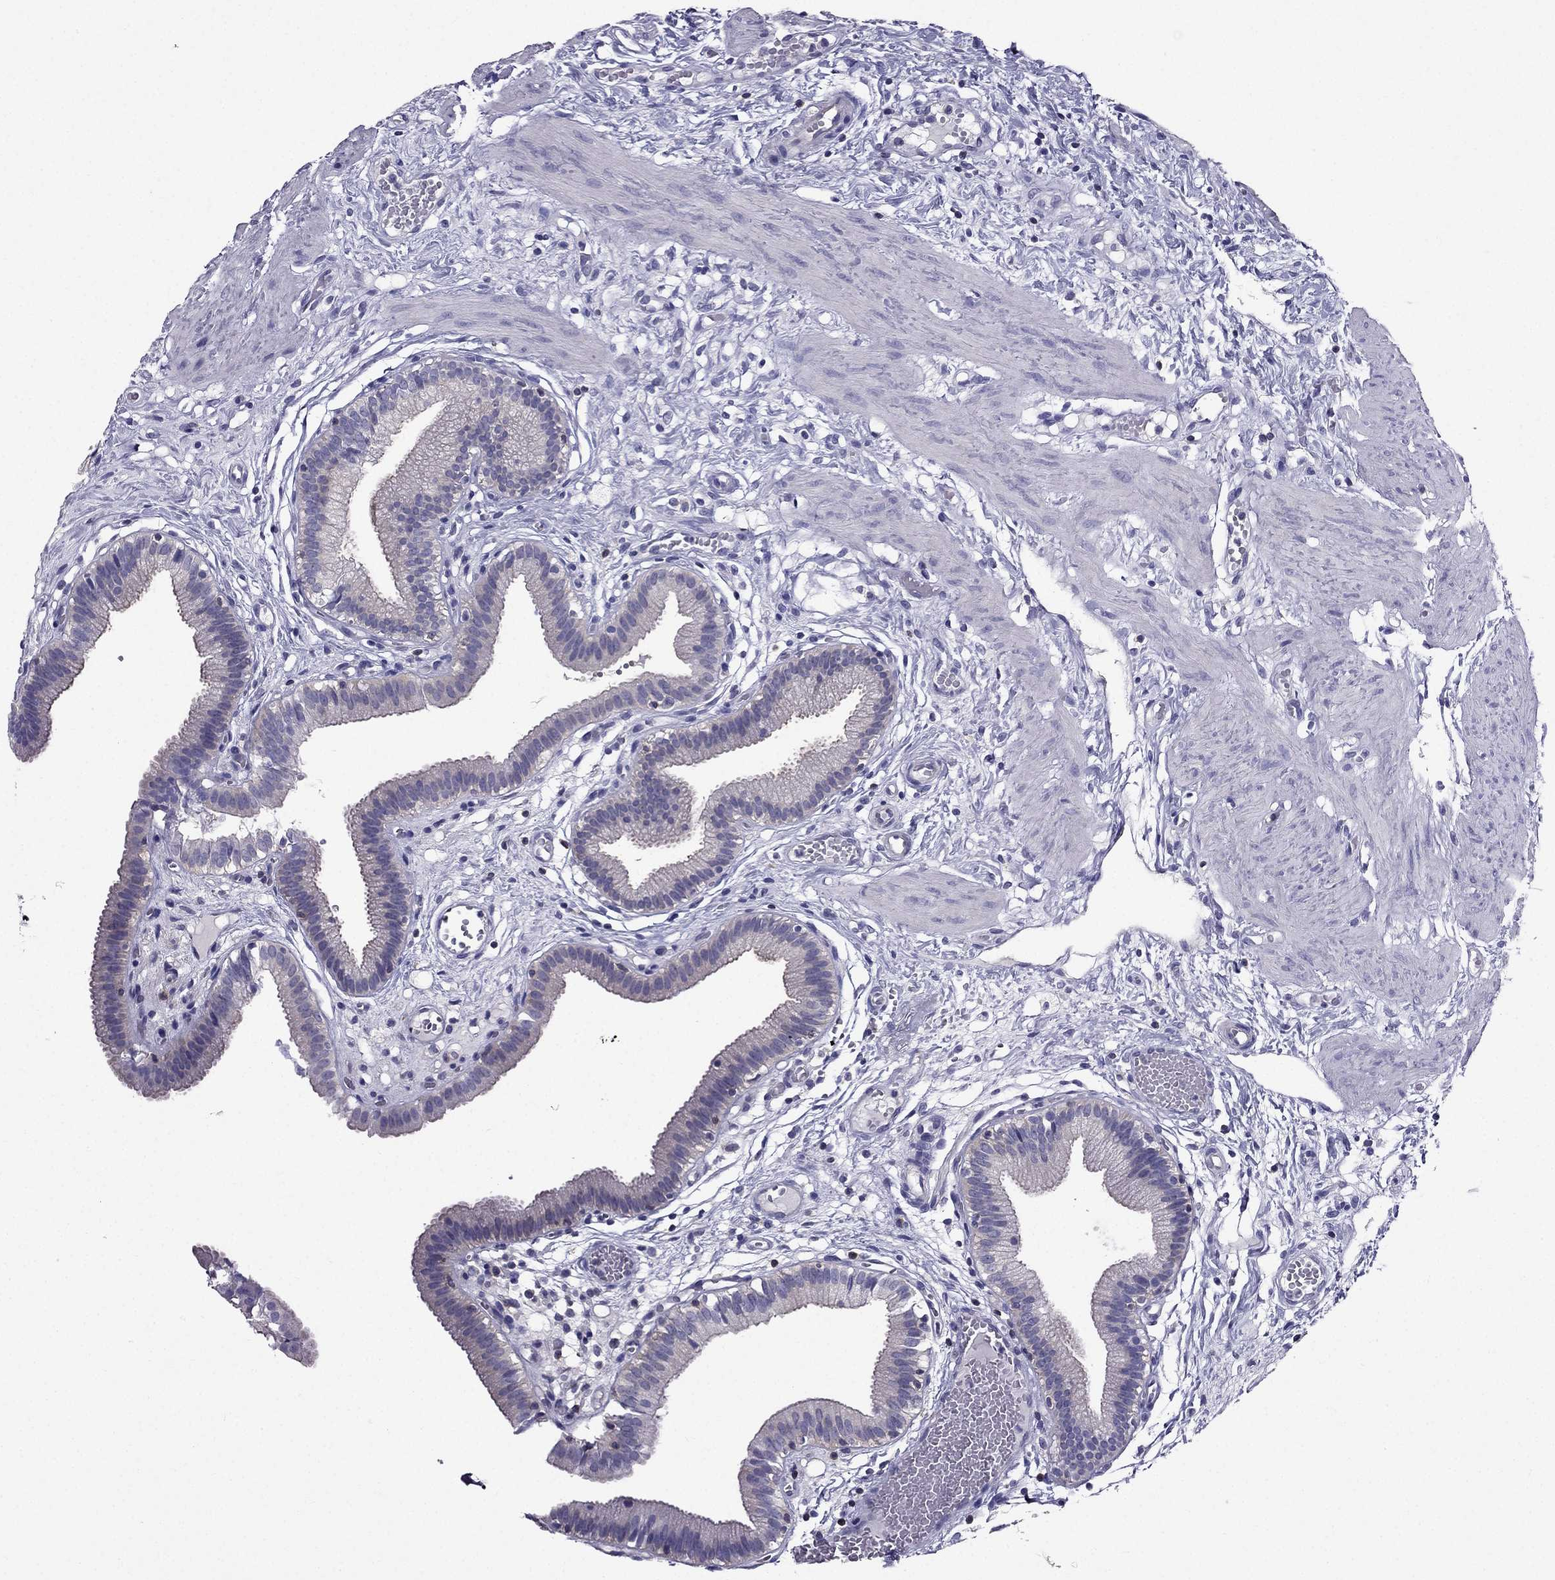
{"staining": {"intensity": "negative", "quantity": "none", "location": "none"}, "tissue": "gallbladder", "cell_type": "Glandular cells", "image_type": "normal", "snomed": [{"axis": "morphology", "description": "Normal tissue, NOS"}, {"axis": "topography", "description": "Gallbladder"}], "caption": "Immunohistochemical staining of normal gallbladder demonstrates no significant expression in glandular cells.", "gene": "AAK1", "patient": {"sex": "female", "age": 24}}